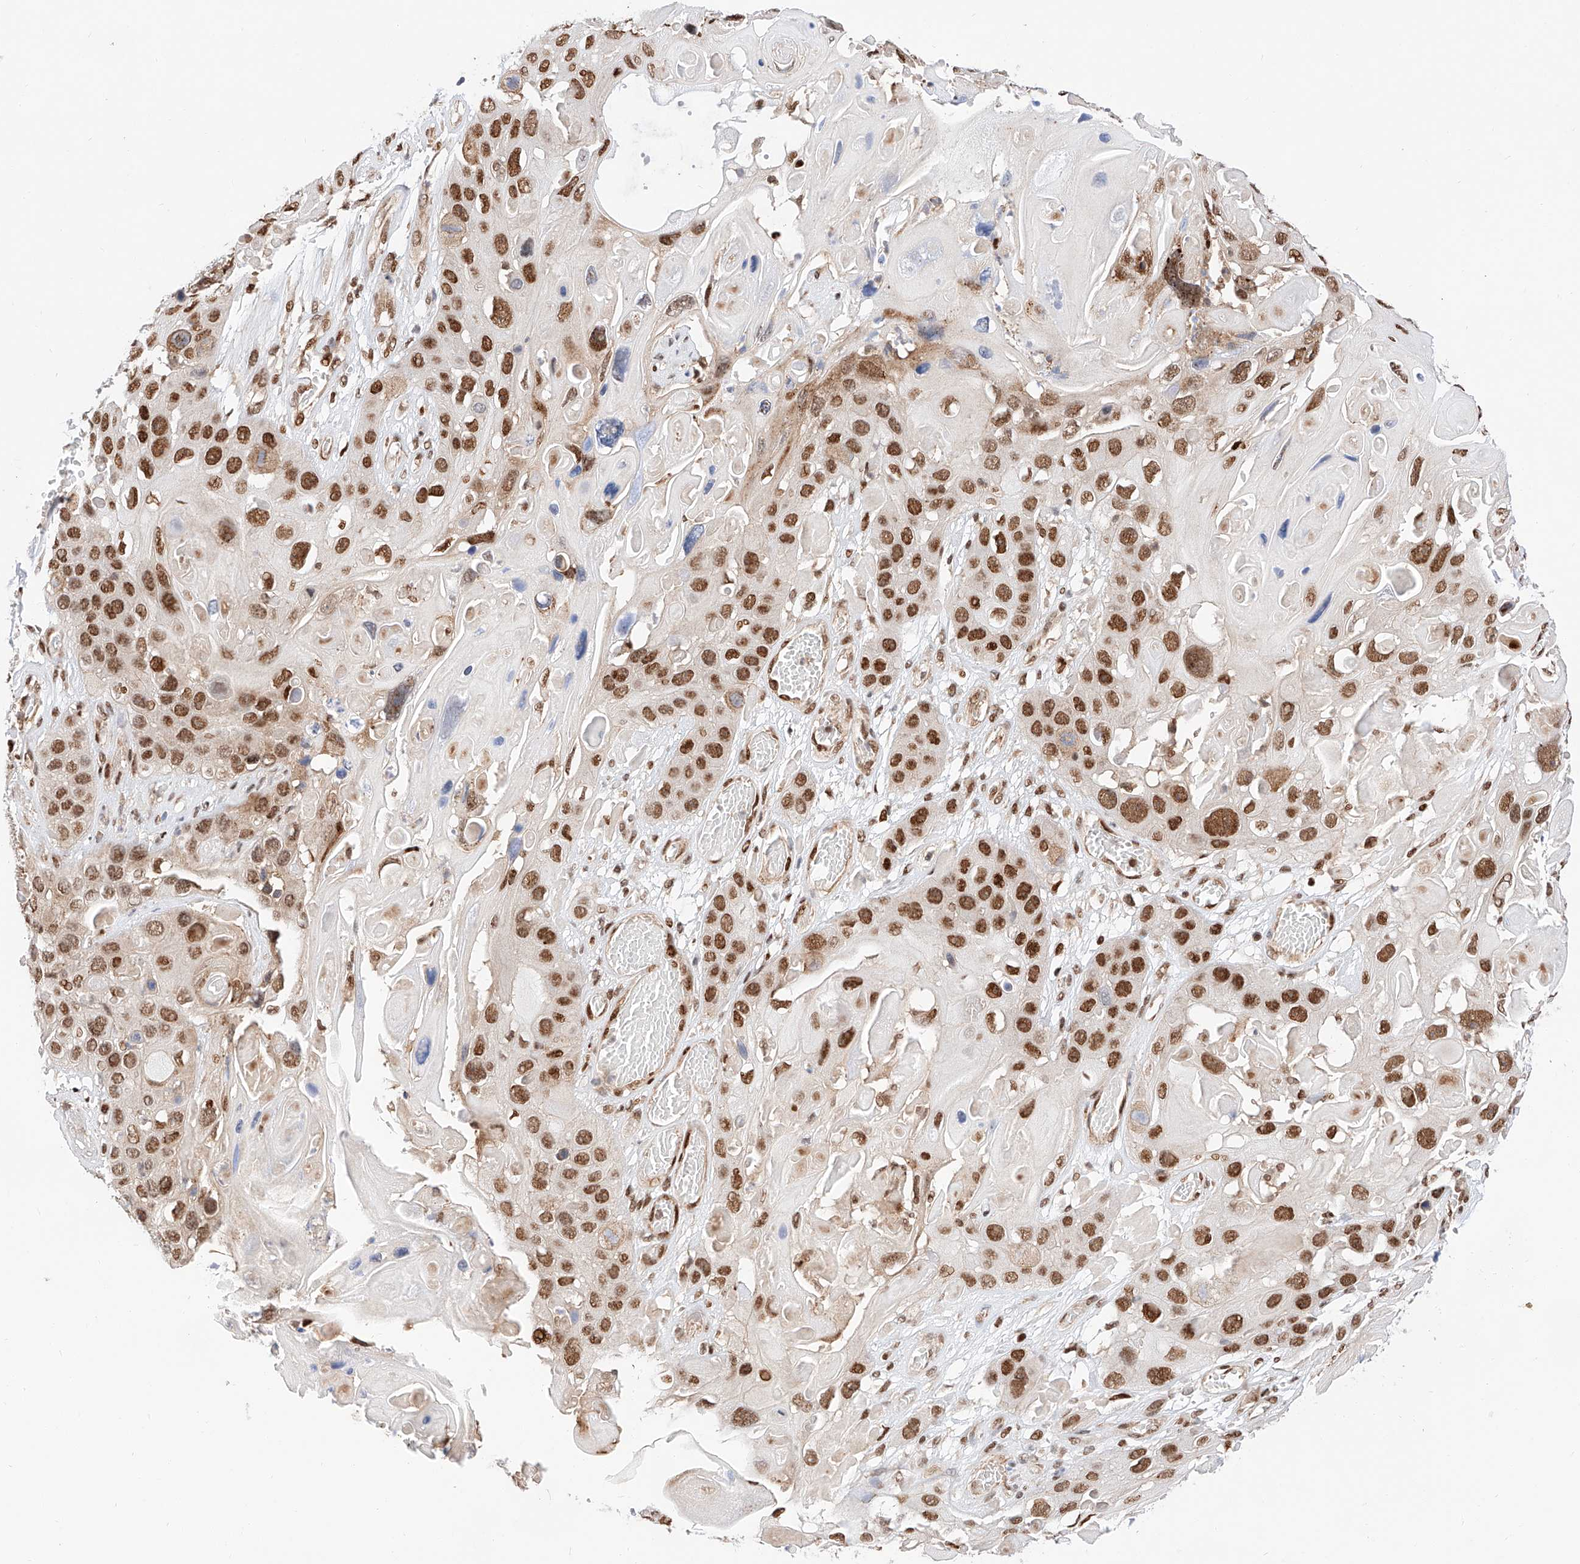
{"staining": {"intensity": "strong", "quantity": ">75%", "location": "nuclear"}, "tissue": "skin cancer", "cell_type": "Tumor cells", "image_type": "cancer", "snomed": [{"axis": "morphology", "description": "Squamous cell carcinoma, NOS"}, {"axis": "topography", "description": "Skin"}], "caption": "Immunohistochemical staining of human skin cancer (squamous cell carcinoma) displays high levels of strong nuclear staining in about >75% of tumor cells. The protein is shown in brown color, while the nuclei are stained blue.", "gene": "HDAC9", "patient": {"sex": "male", "age": 55}}